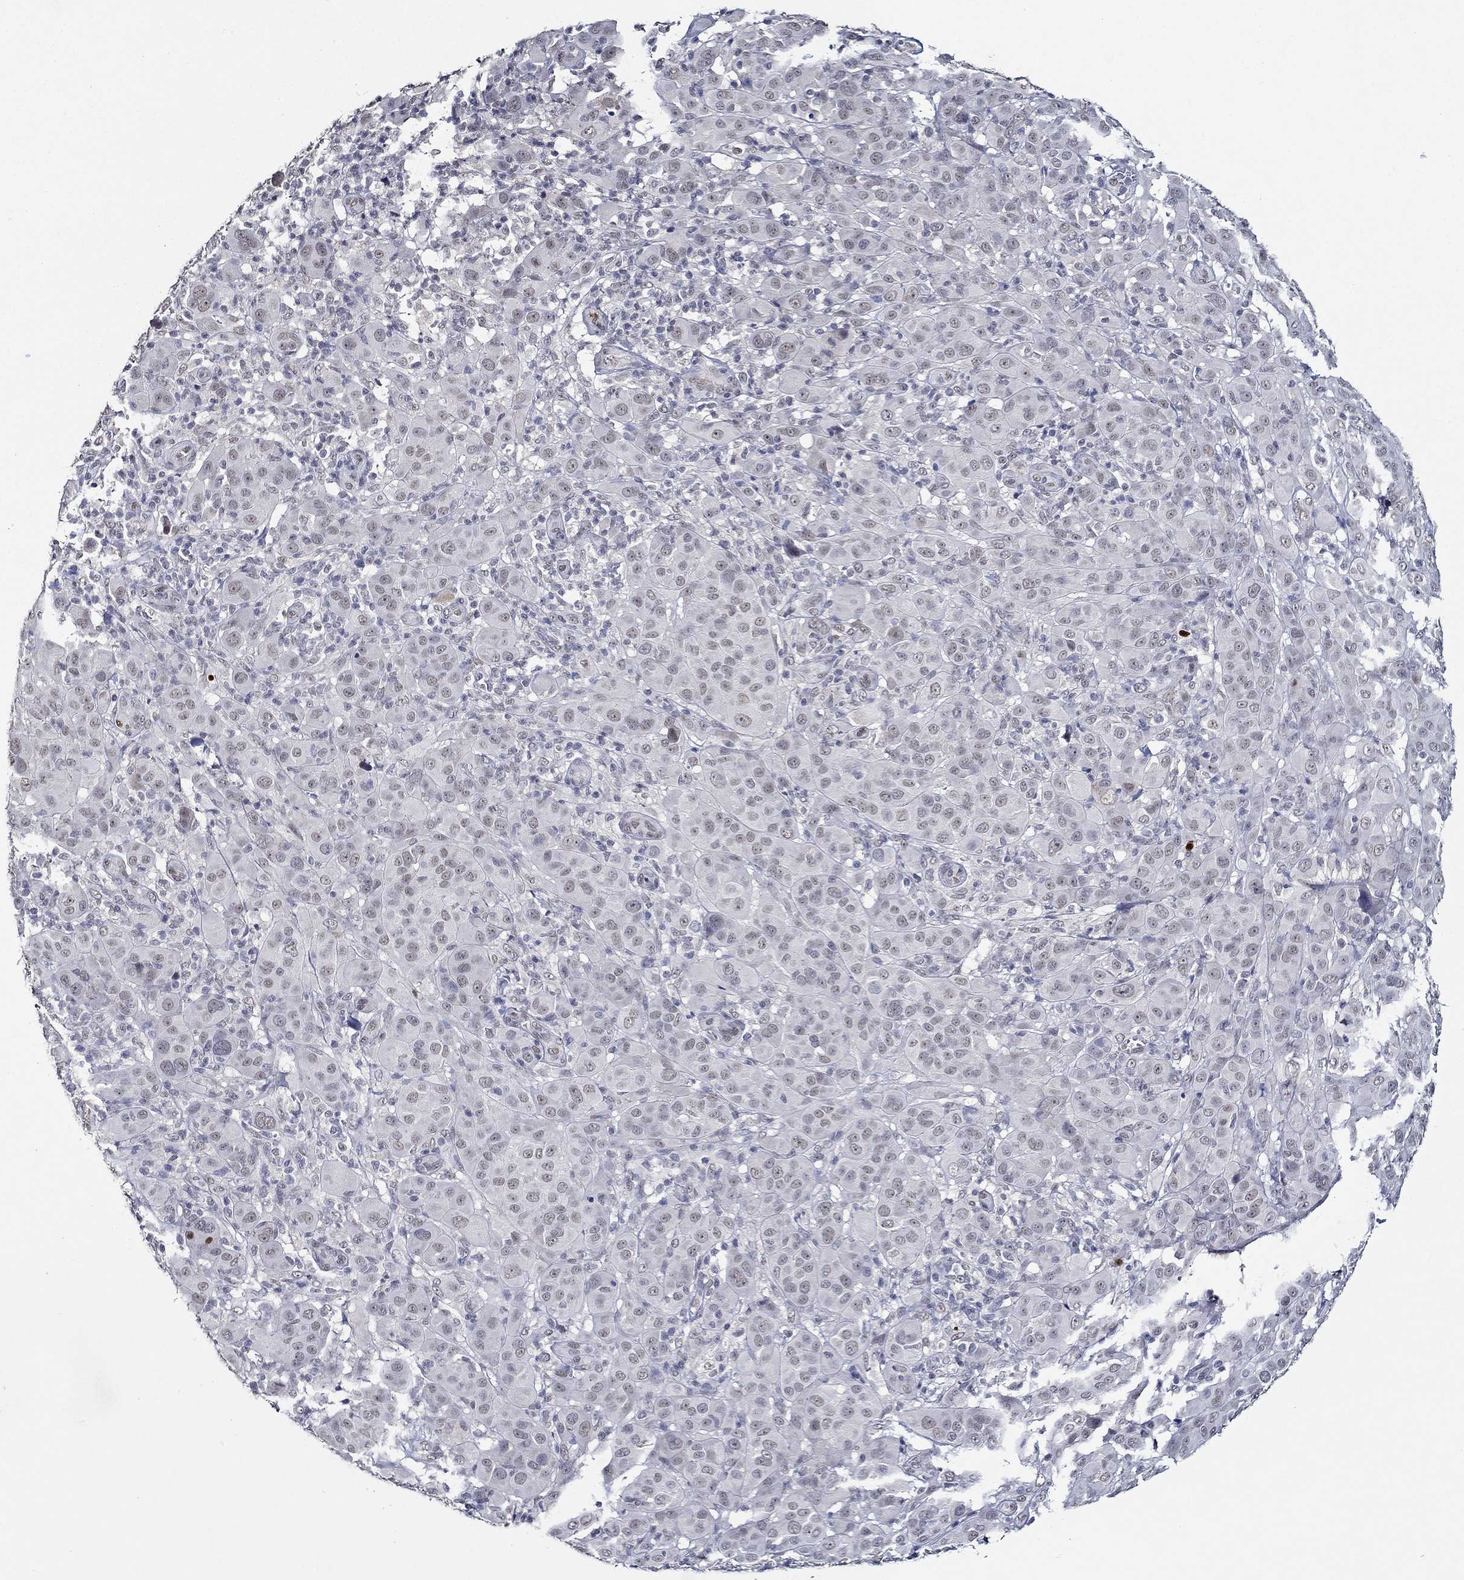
{"staining": {"intensity": "moderate", "quantity": "<25%", "location": "nuclear"}, "tissue": "melanoma", "cell_type": "Tumor cells", "image_type": "cancer", "snomed": [{"axis": "morphology", "description": "Malignant melanoma, NOS"}, {"axis": "topography", "description": "Skin"}], "caption": "Human malignant melanoma stained with a brown dye demonstrates moderate nuclear positive staining in approximately <25% of tumor cells.", "gene": "GATA2", "patient": {"sex": "female", "age": 87}}